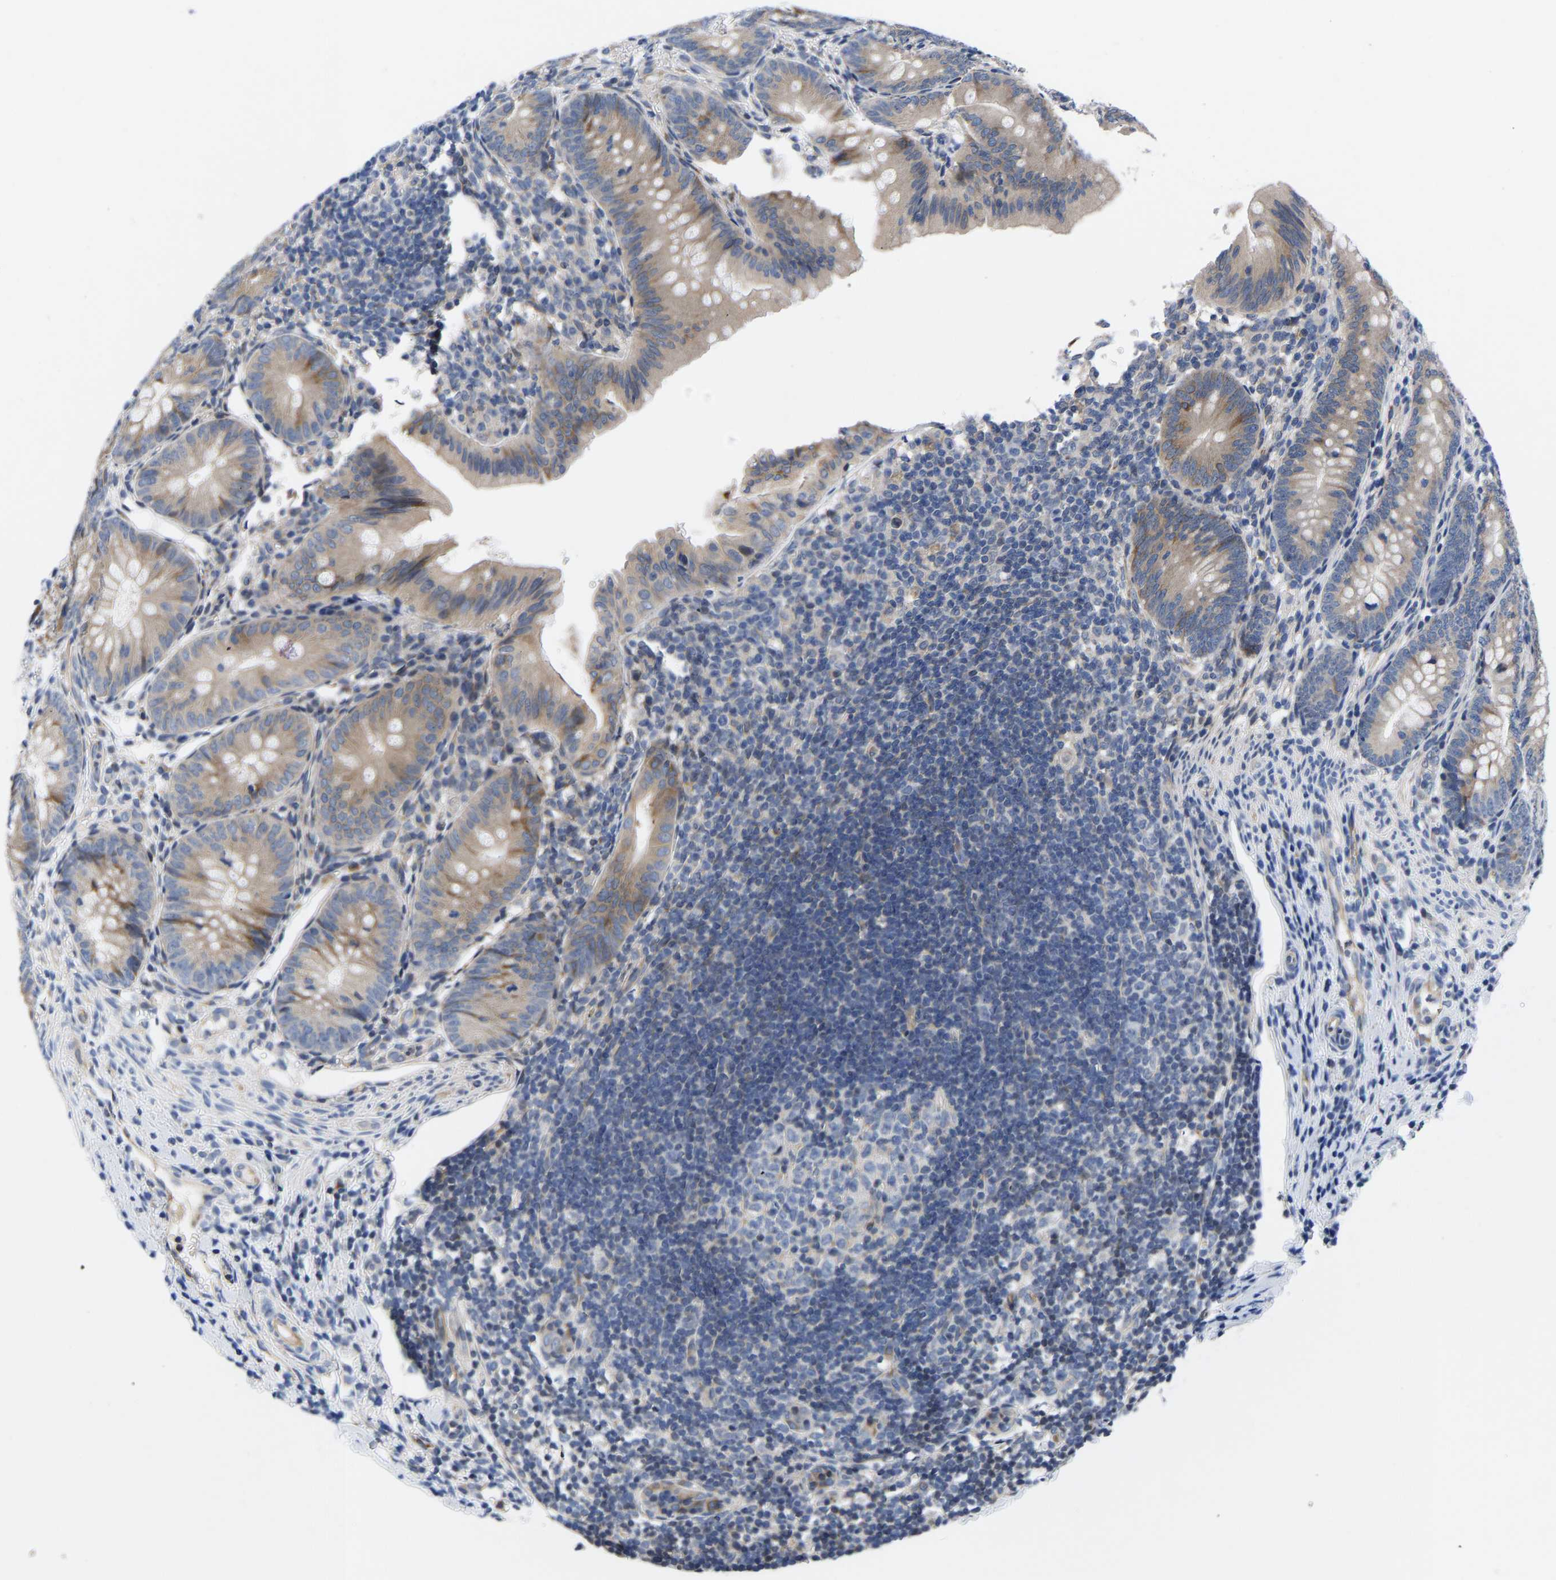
{"staining": {"intensity": "moderate", "quantity": "25%-75%", "location": "cytoplasmic/membranous"}, "tissue": "appendix", "cell_type": "Glandular cells", "image_type": "normal", "snomed": [{"axis": "morphology", "description": "Normal tissue, NOS"}, {"axis": "topography", "description": "Appendix"}], "caption": "About 25%-75% of glandular cells in benign human appendix show moderate cytoplasmic/membranous protein expression as visualized by brown immunohistochemical staining.", "gene": "FRRS1", "patient": {"sex": "male", "age": 1}}